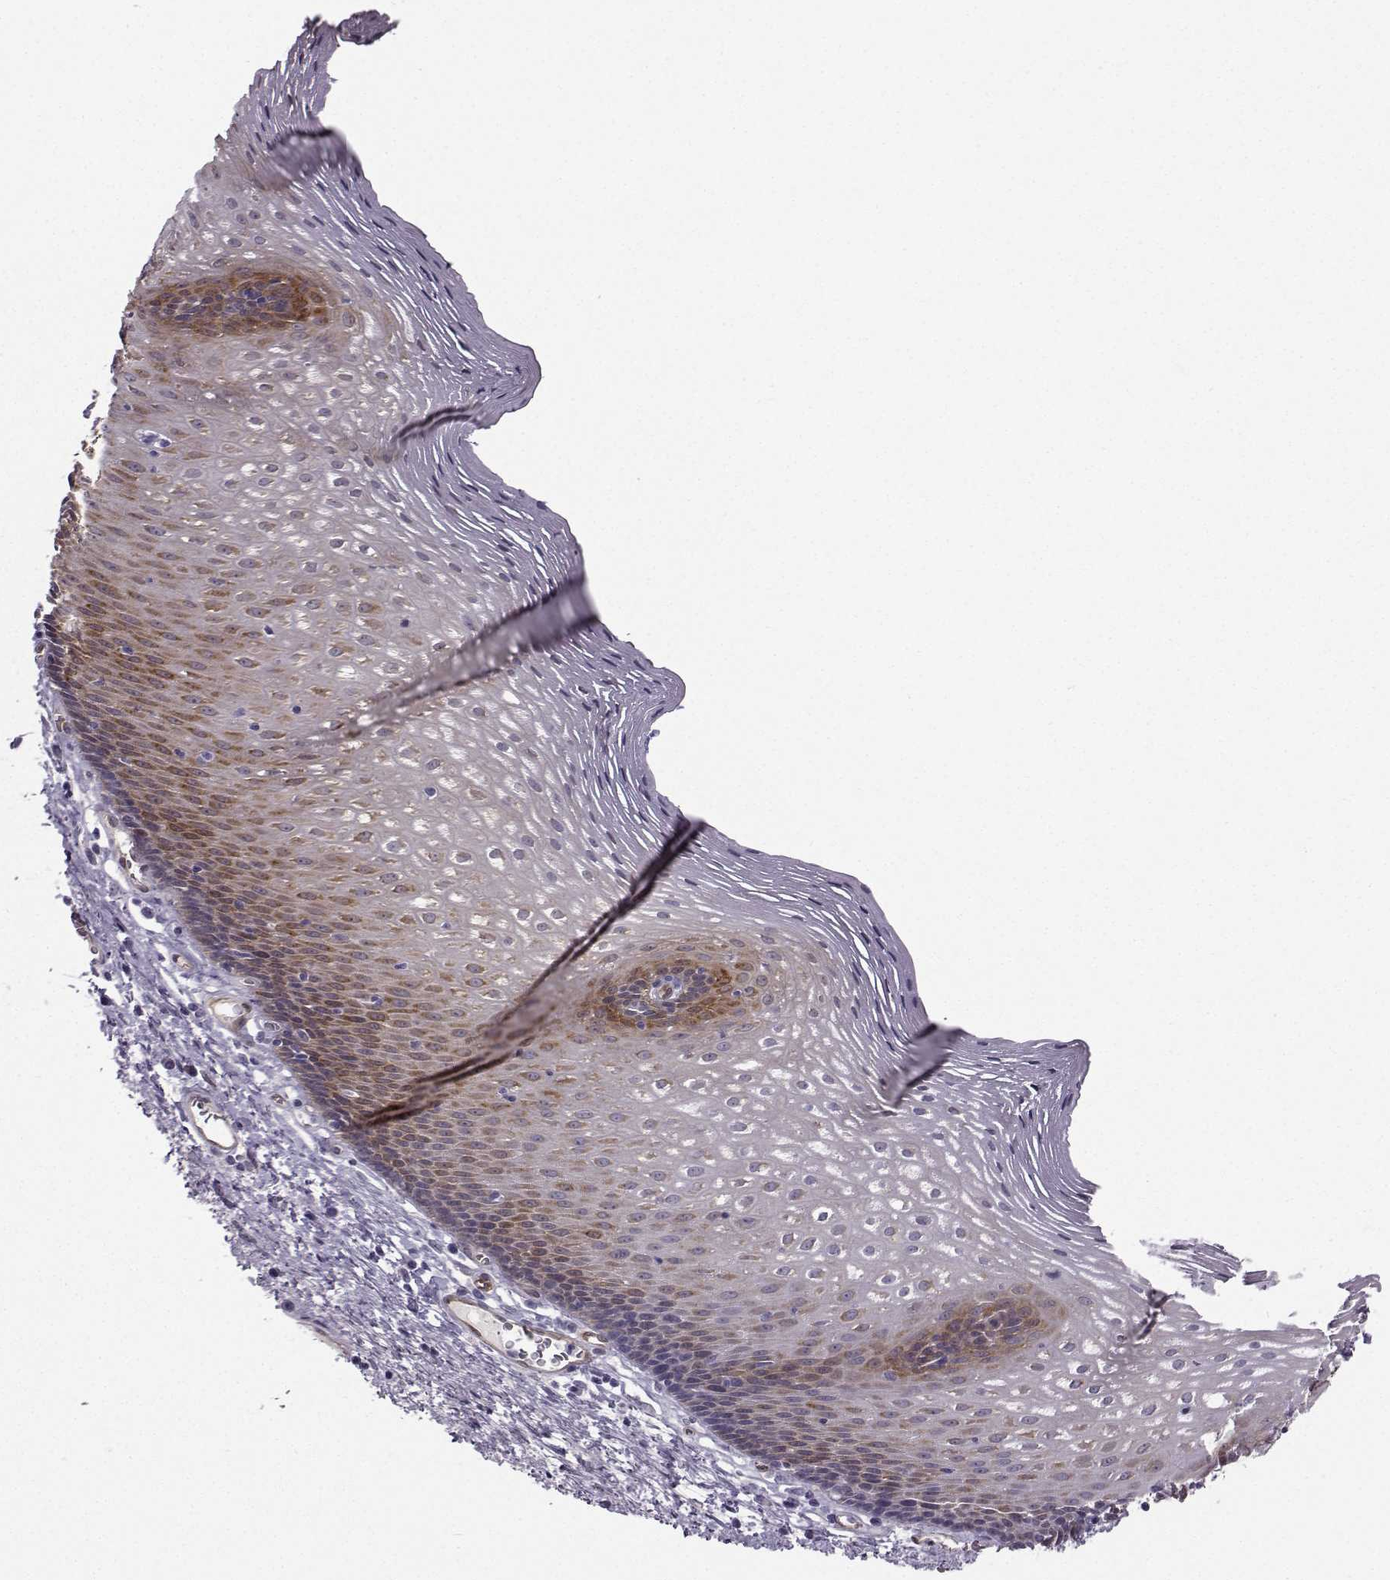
{"staining": {"intensity": "strong", "quantity": "<25%", "location": "cytoplasmic/membranous"}, "tissue": "esophagus", "cell_type": "Squamous epithelial cells", "image_type": "normal", "snomed": [{"axis": "morphology", "description": "Normal tissue, NOS"}, {"axis": "topography", "description": "Esophagus"}], "caption": "Immunohistochemistry staining of normal esophagus, which exhibits medium levels of strong cytoplasmic/membranous expression in about <25% of squamous epithelial cells indicating strong cytoplasmic/membranous protein staining. The staining was performed using DAB (3,3'-diaminobenzidine) (brown) for protein detection and nuclei were counterstained in hematoxylin (blue).", "gene": "NQO1", "patient": {"sex": "male", "age": 76}}